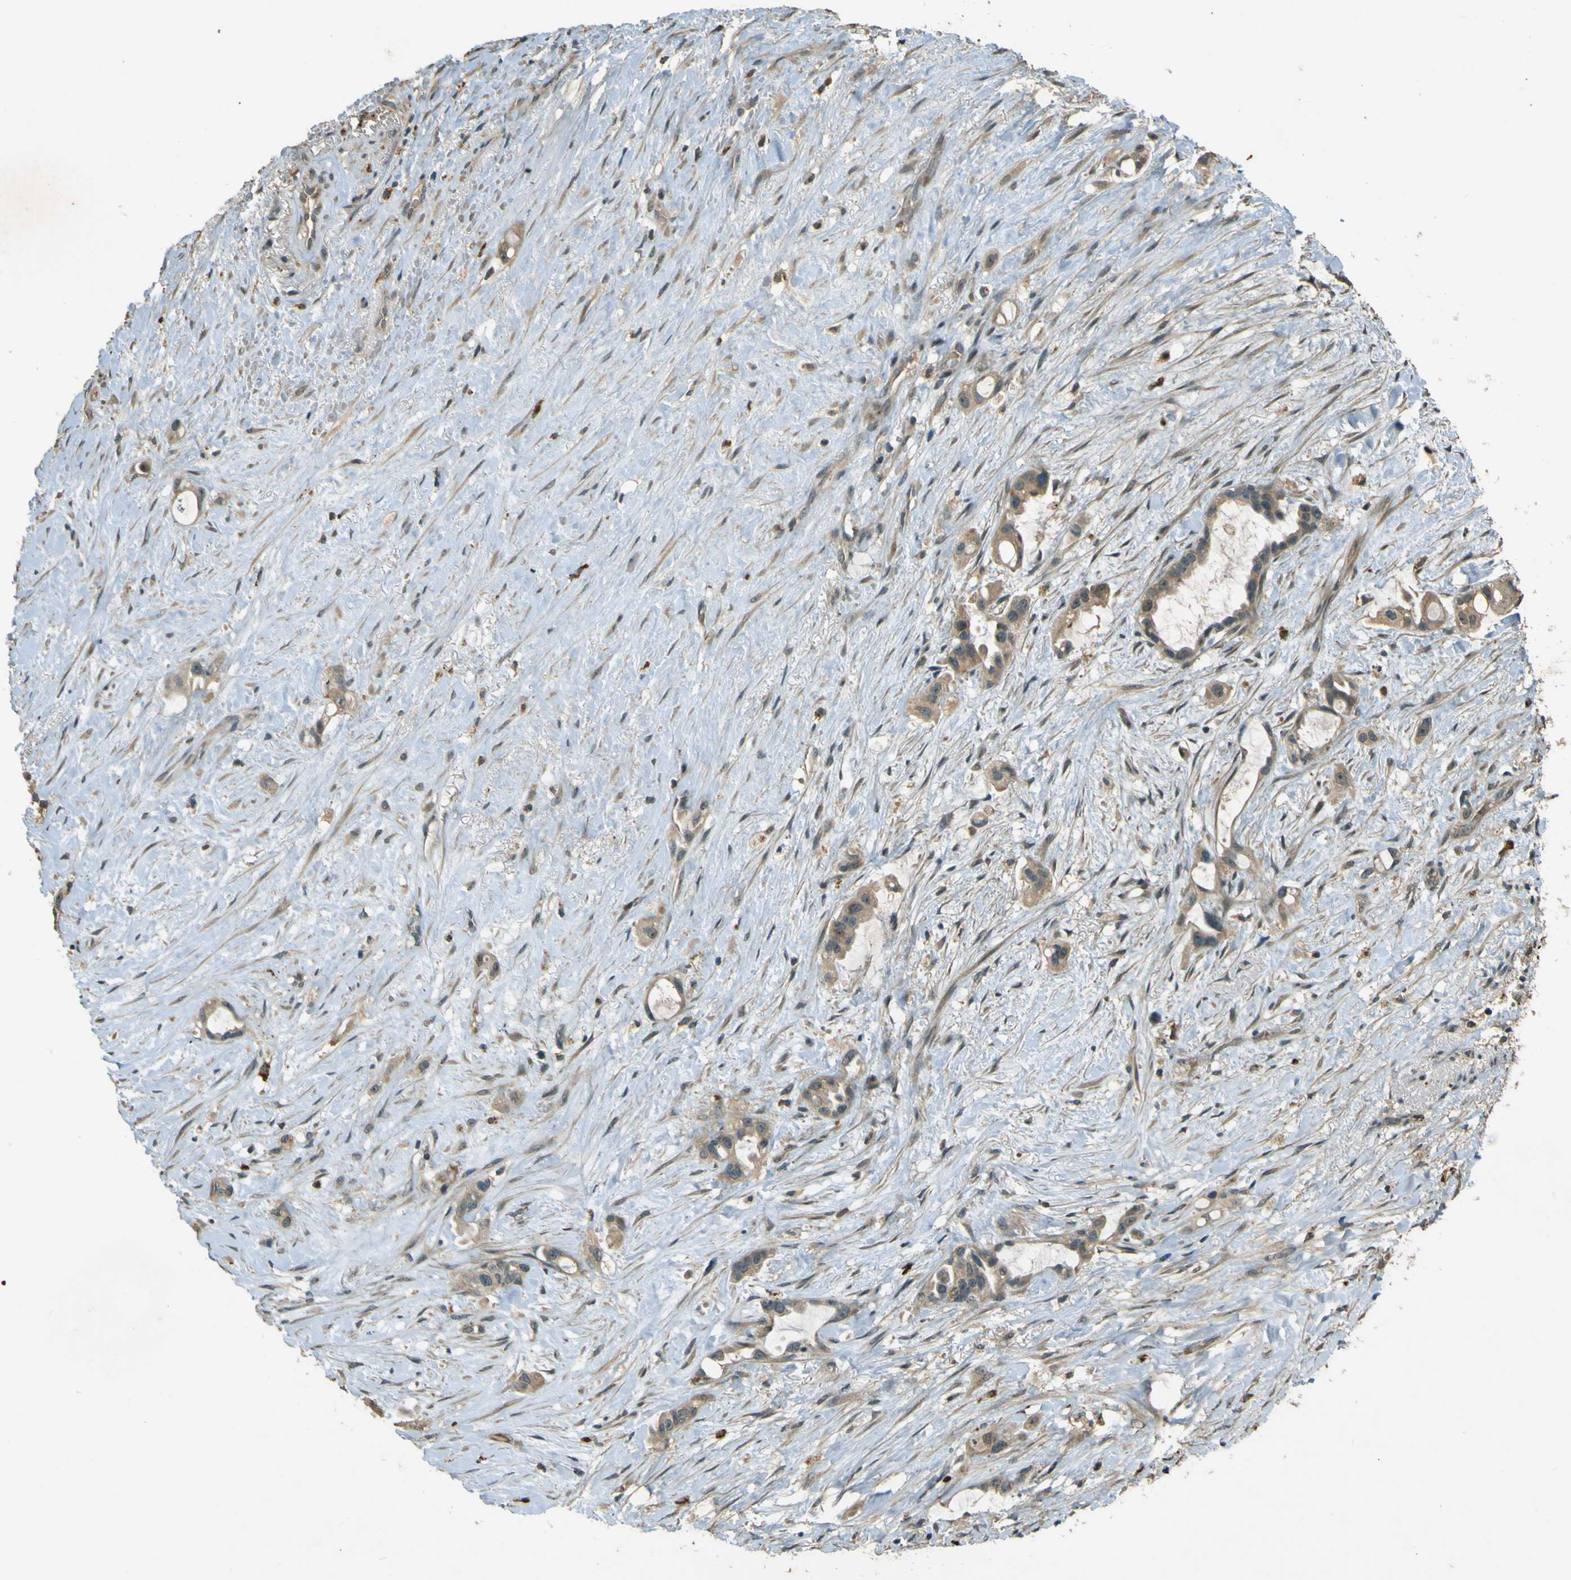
{"staining": {"intensity": "weak", "quantity": ">75%", "location": "cytoplasmic/membranous"}, "tissue": "liver cancer", "cell_type": "Tumor cells", "image_type": "cancer", "snomed": [{"axis": "morphology", "description": "Cholangiocarcinoma"}, {"axis": "topography", "description": "Liver"}], "caption": "Immunohistochemistry image of cholangiocarcinoma (liver) stained for a protein (brown), which reveals low levels of weak cytoplasmic/membranous staining in about >75% of tumor cells.", "gene": "MPDZ", "patient": {"sex": "female", "age": 65}}